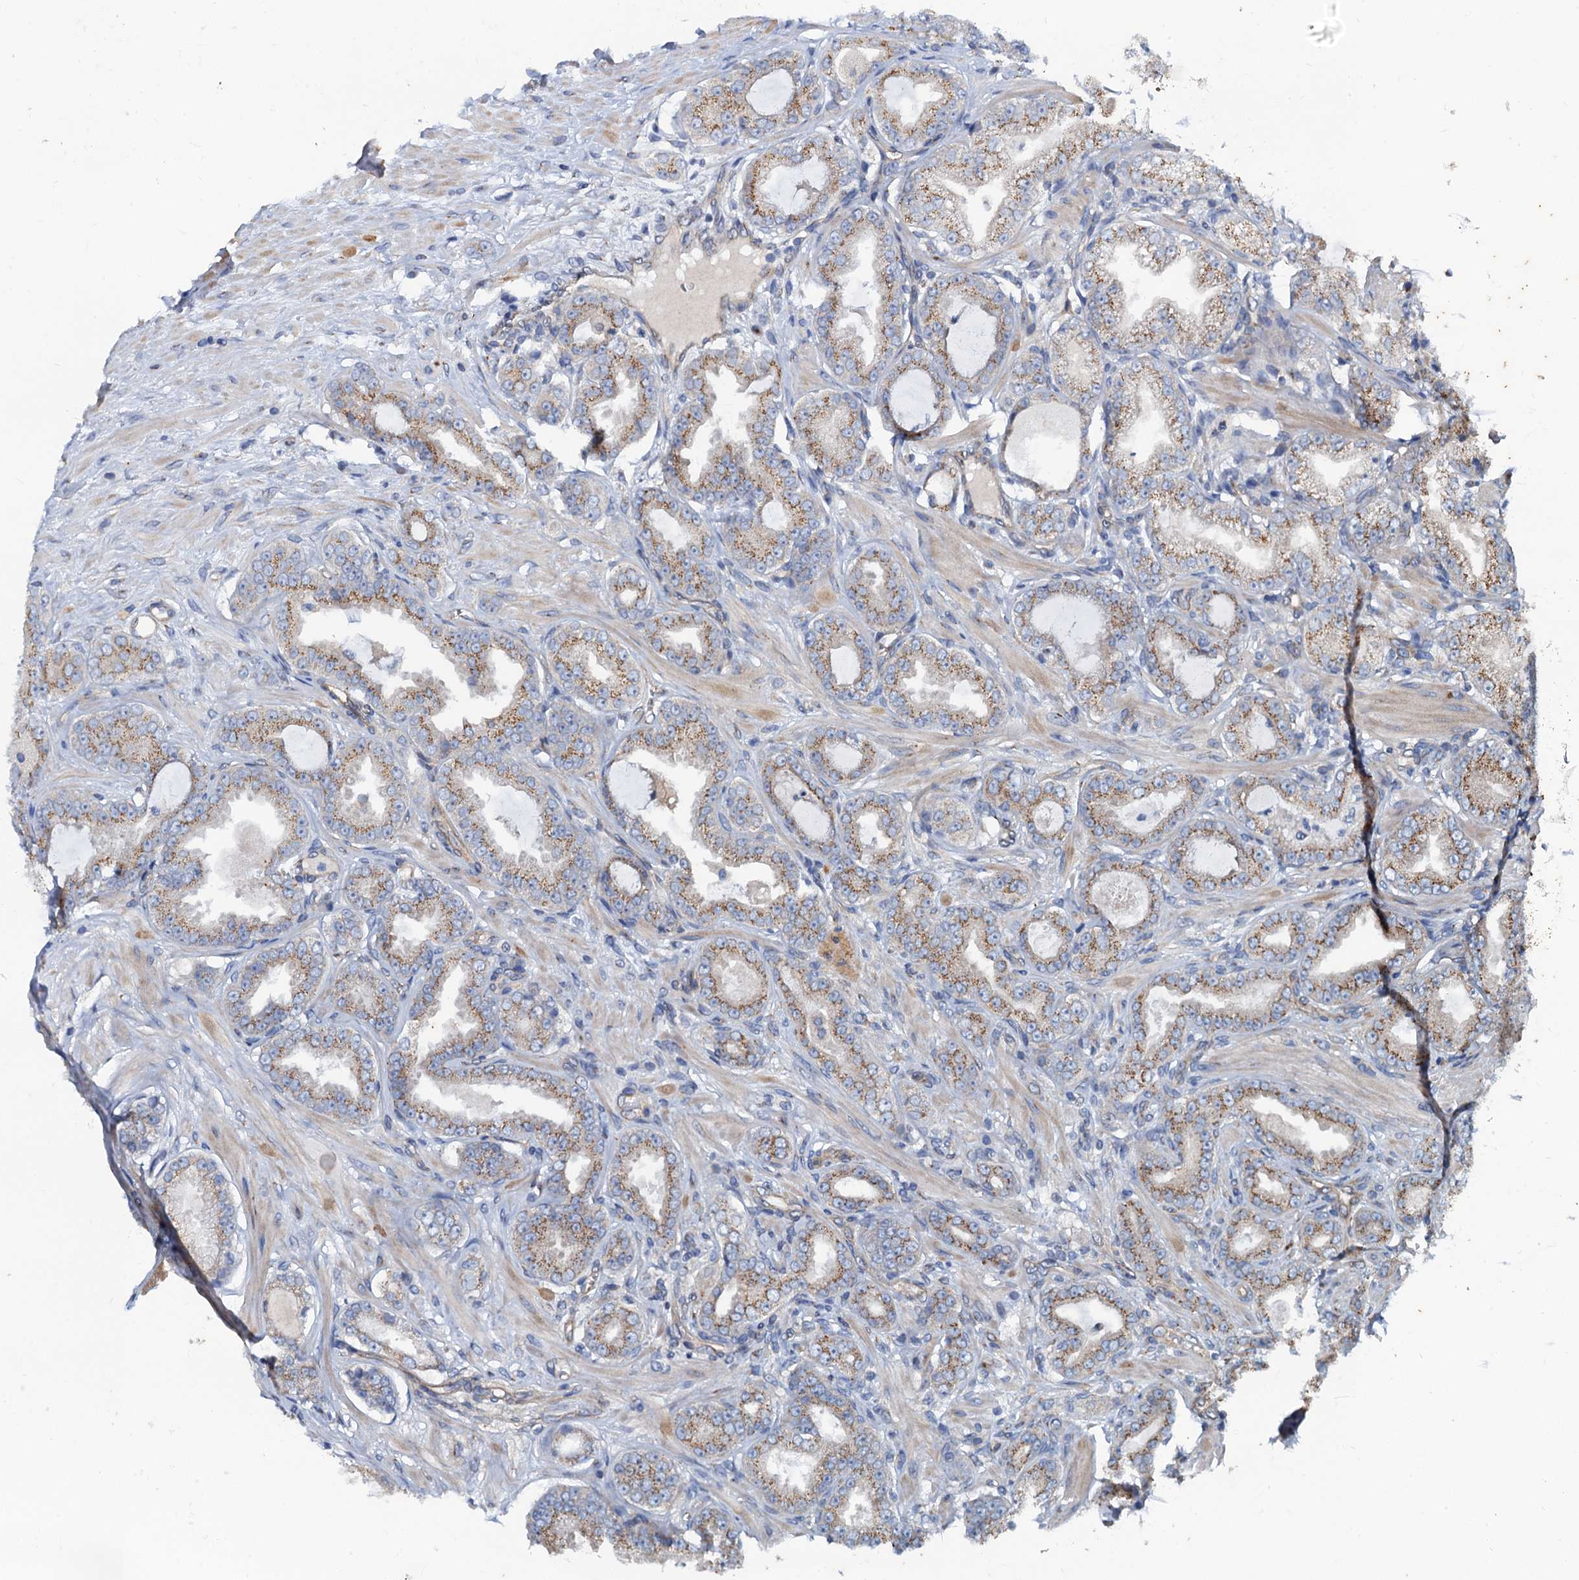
{"staining": {"intensity": "moderate", "quantity": "25%-75%", "location": "cytoplasmic/membranous"}, "tissue": "prostate cancer", "cell_type": "Tumor cells", "image_type": "cancer", "snomed": [{"axis": "morphology", "description": "Adenocarcinoma, Low grade"}, {"axis": "topography", "description": "Prostate"}], "caption": "Prostate cancer (low-grade adenocarcinoma) stained with a brown dye demonstrates moderate cytoplasmic/membranous positive expression in about 25%-75% of tumor cells.", "gene": "NGRN", "patient": {"sex": "male", "age": 63}}